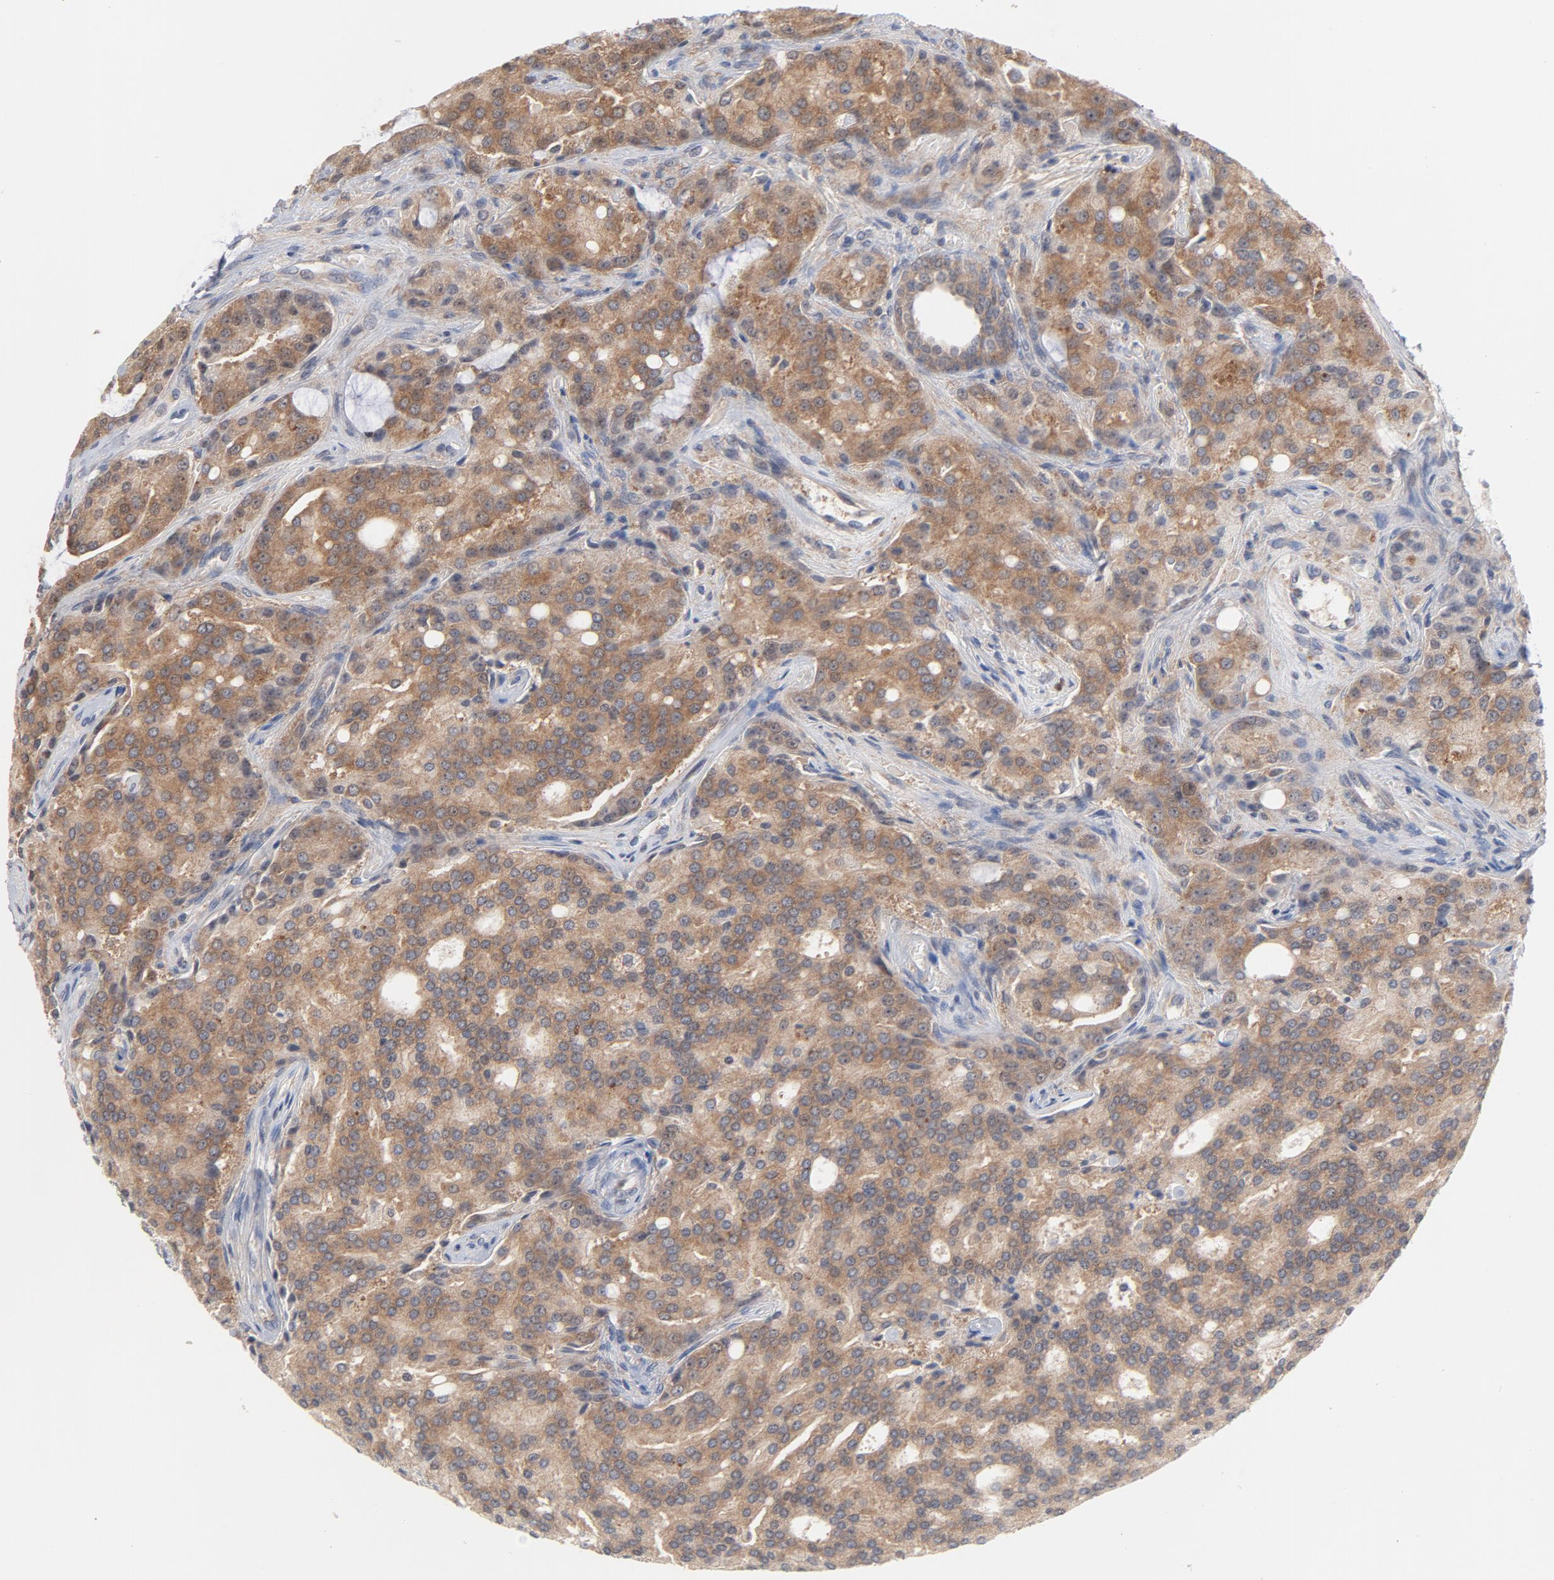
{"staining": {"intensity": "moderate", "quantity": ">75%", "location": "cytoplasmic/membranous"}, "tissue": "prostate cancer", "cell_type": "Tumor cells", "image_type": "cancer", "snomed": [{"axis": "morphology", "description": "Adenocarcinoma, High grade"}, {"axis": "topography", "description": "Prostate"}], "caption": "A high-resolution histopathology image shows immunohistochemistry (IHC) staining of adenocarcinoma (high-grade) (prostate), which shows moderate cytoplasmic/membranous staining in about >75% of tumor cells.", "gene": "UBL4A", "patient": {"sex": "male", "age": 72}}